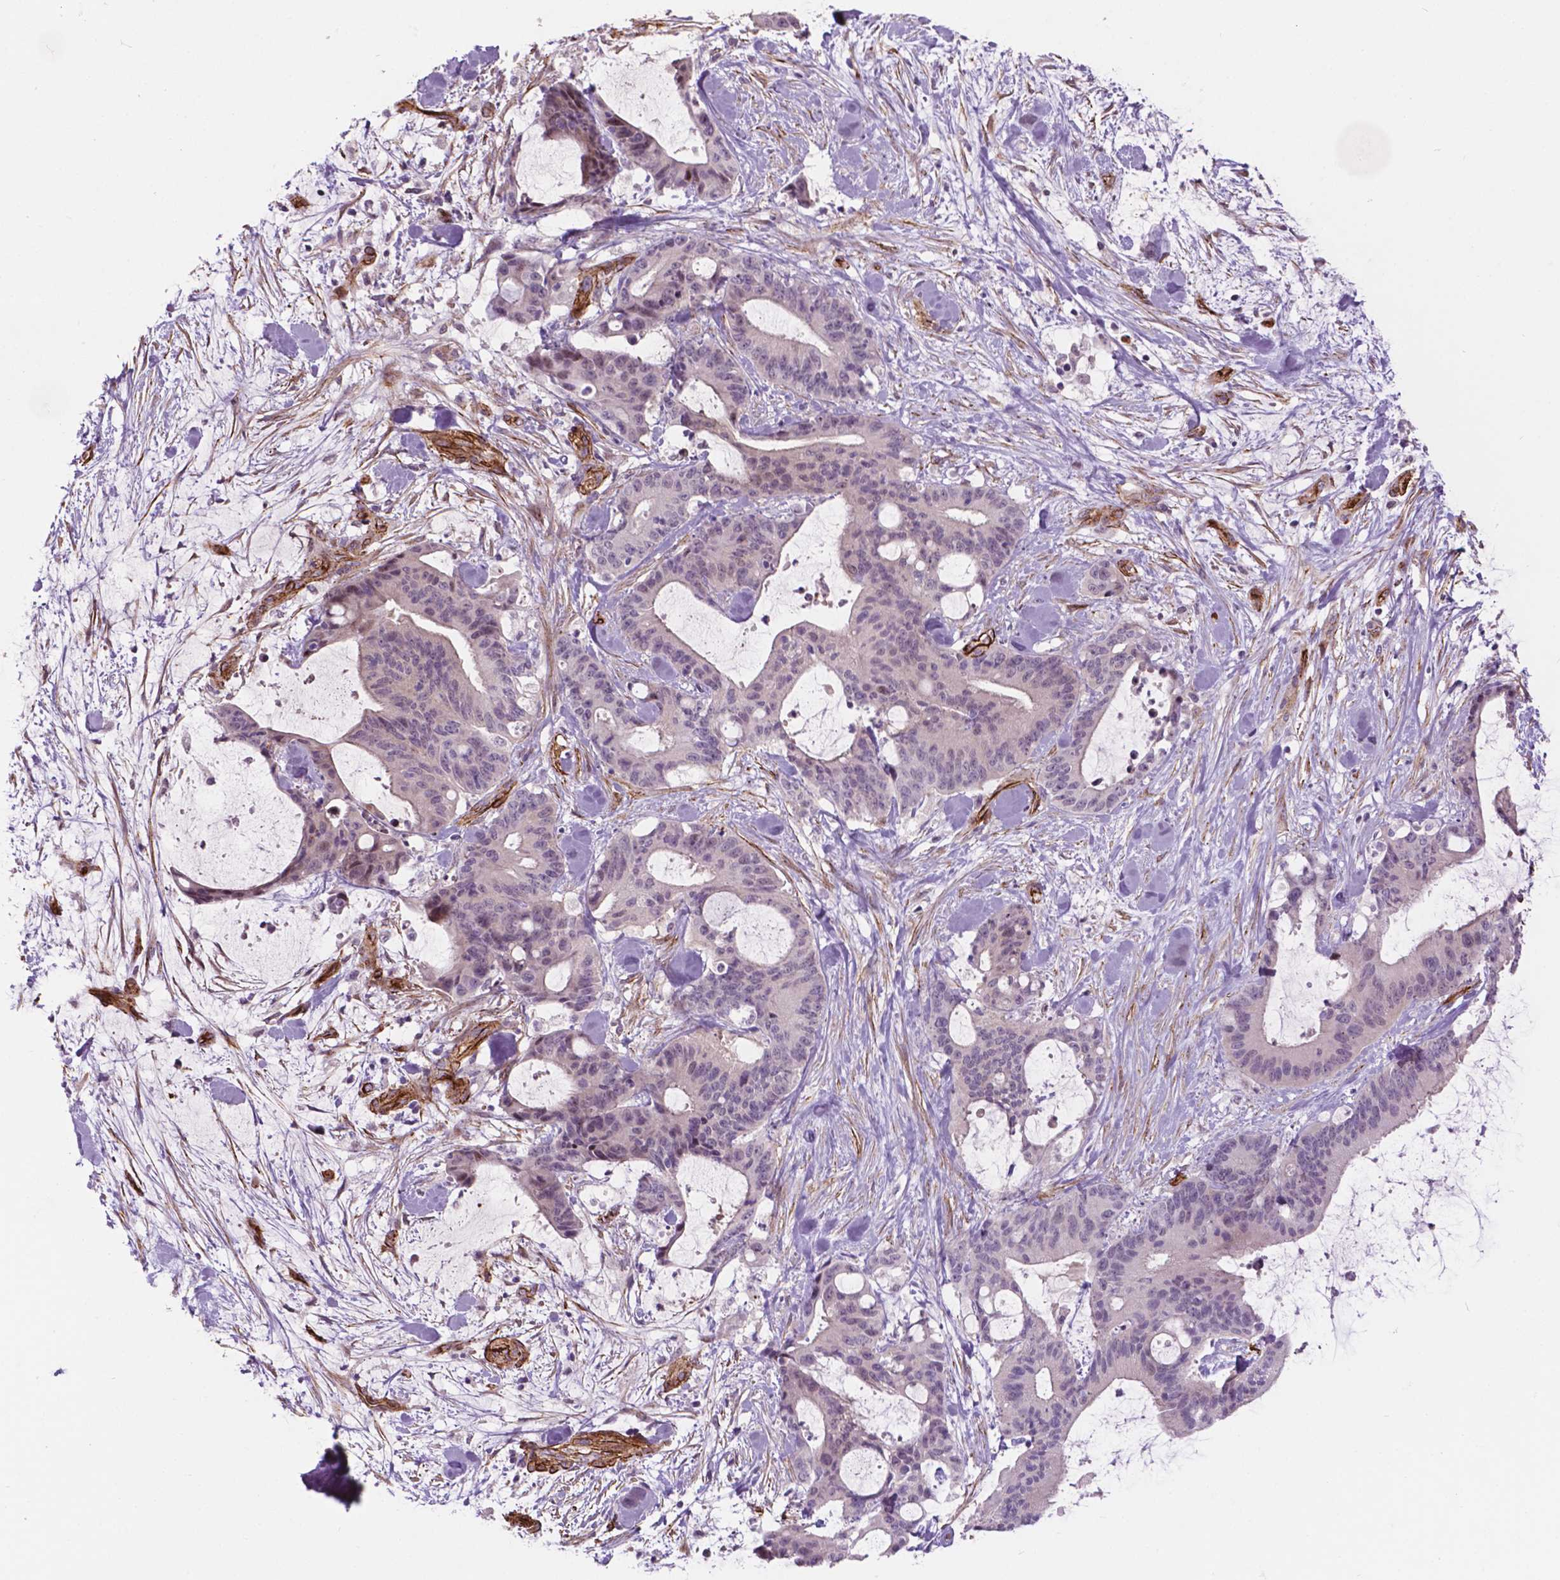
{"staining": {"intensity": "negative", "quantity": "none", "location": "none"}, "tissue": "liver cancer", "cell_type": "Tumor cells", "image_type": "cancer", "snomed": [{"axis": "morphology", "description": "Cholangiocarcinoma"}, {"axis": "topography", "description": "Liver"}], "caption": "Immunohistochemical staining of liver cancer demonstrates no significant staining in tumor cells.", "gene": "EGFL8", "patient": {"sex": "female", "age": 73}}